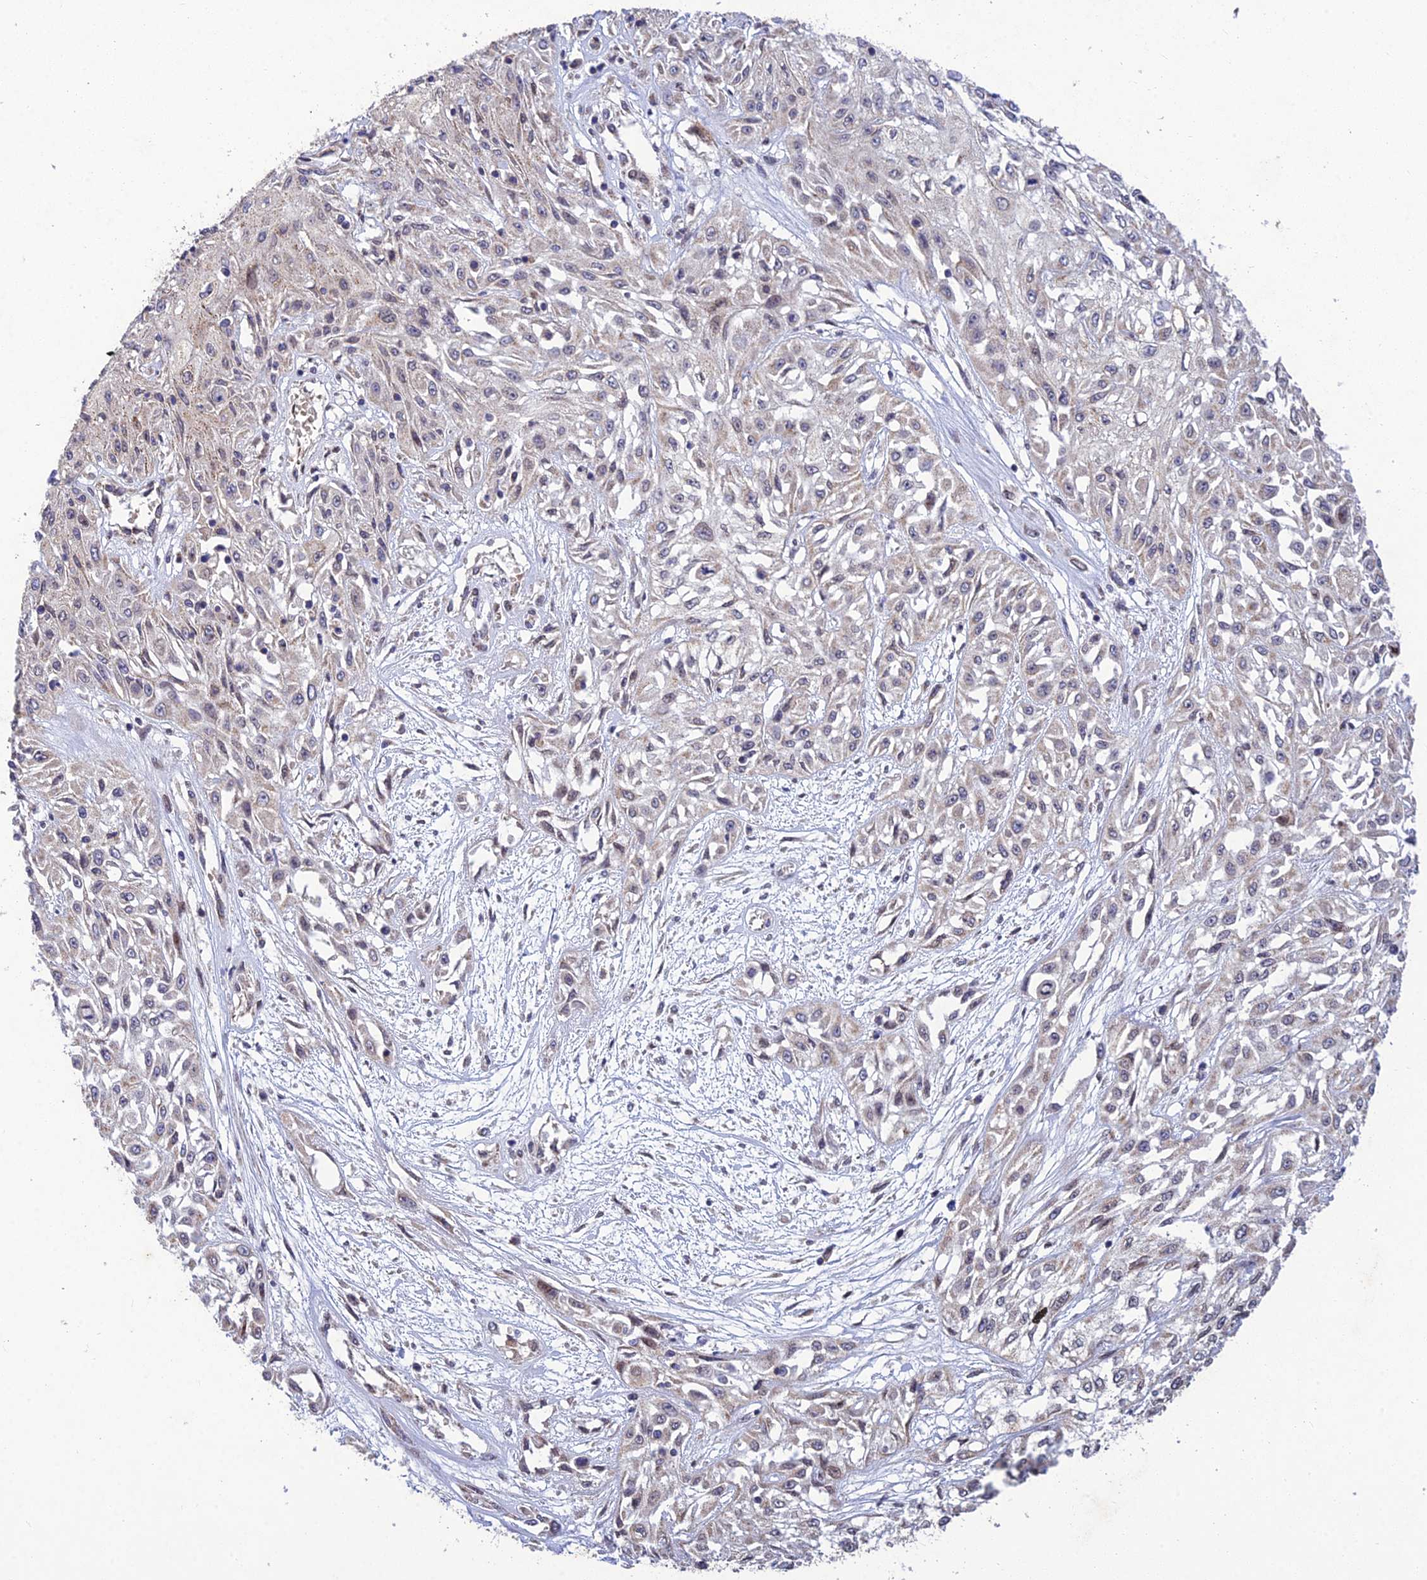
{"staining": {"intensity": "negative", "quantity": "none", "location": "none"}, "tissue": "skin cancer", "cell_type": "Tumor cells", "image_type": "cancer", "snomed": [{"axis": "morphology", "description": "Squamous cell carcinoma, NOS"}, {"axis": "morphology", "description": "Squamous cell carcinoma, metastatic, NOS"}, {"axis": "topography", "description": "Skin"}, {"axis": "topography", "description": "Lymph node"}], "caption": "IHC of skin cancer displays no expression in tumor cells.", "gene": "MGAT2", "patient": {"sex": "male", "age": 75}}